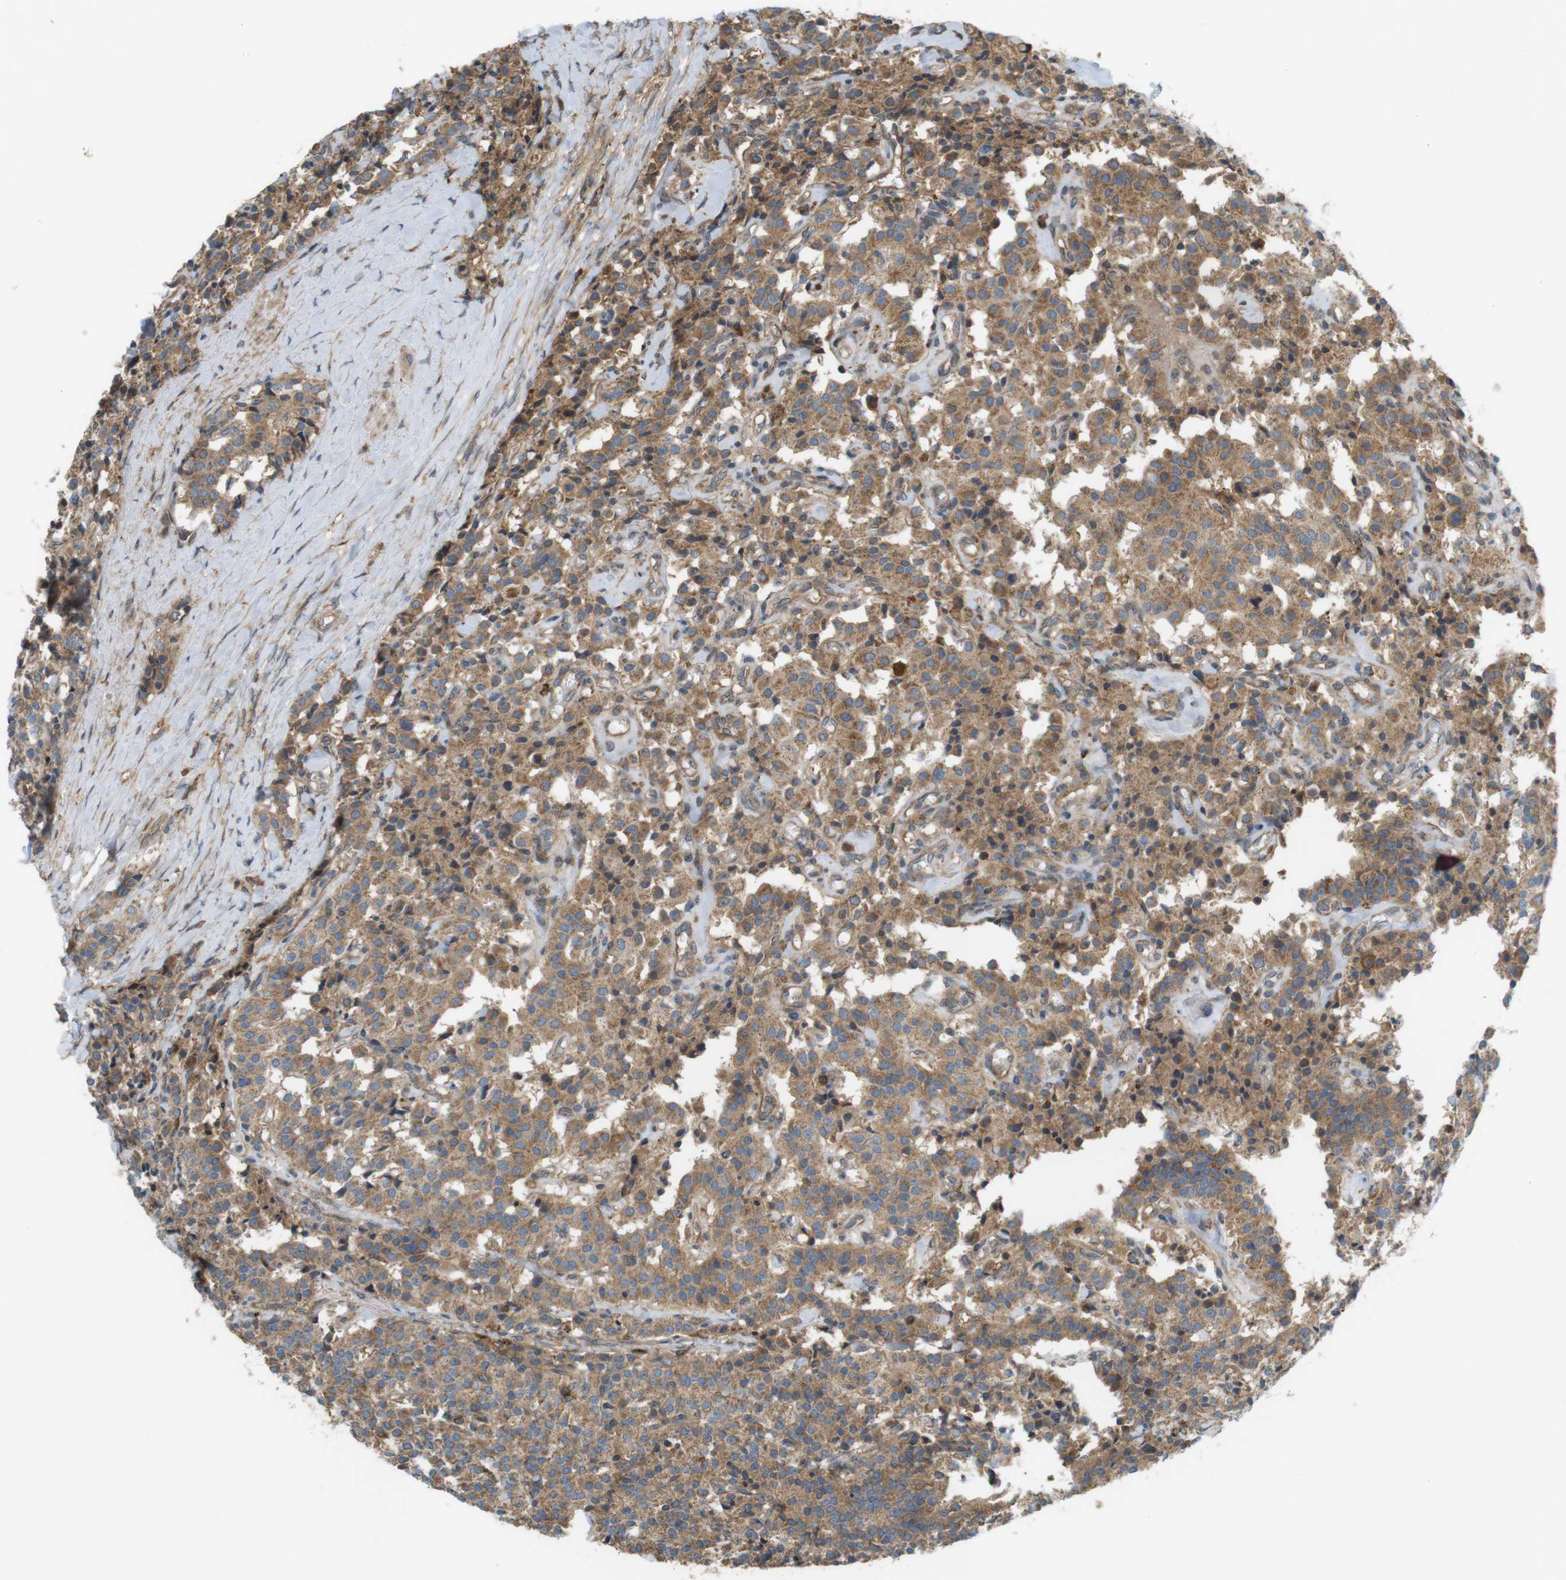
{"staining": {"intensity": "moderate", "quantity": ">75%", "location": "cytoplasmic/membranous"}, "tissue": "carcinoid", "cell_type": "Tumor cells", "image_type": "cancer", "snomed": [{"axis": "morphology", "description": "Carcinoid, malignant, NOS"}, {"axis": "topography", "description": "Lung"}], "caption": "IHC (DAB (3,3'-diaminobenzidine)) staining of carcinoid (malignant) exhibits moderate cytoplasmic/membranous protein expression in about >75% of tumor cells. (IHC, brightfield microscopy, high magnification).", "gene": "DDAH2", "patient": {"sex": "male", "age": 30}}